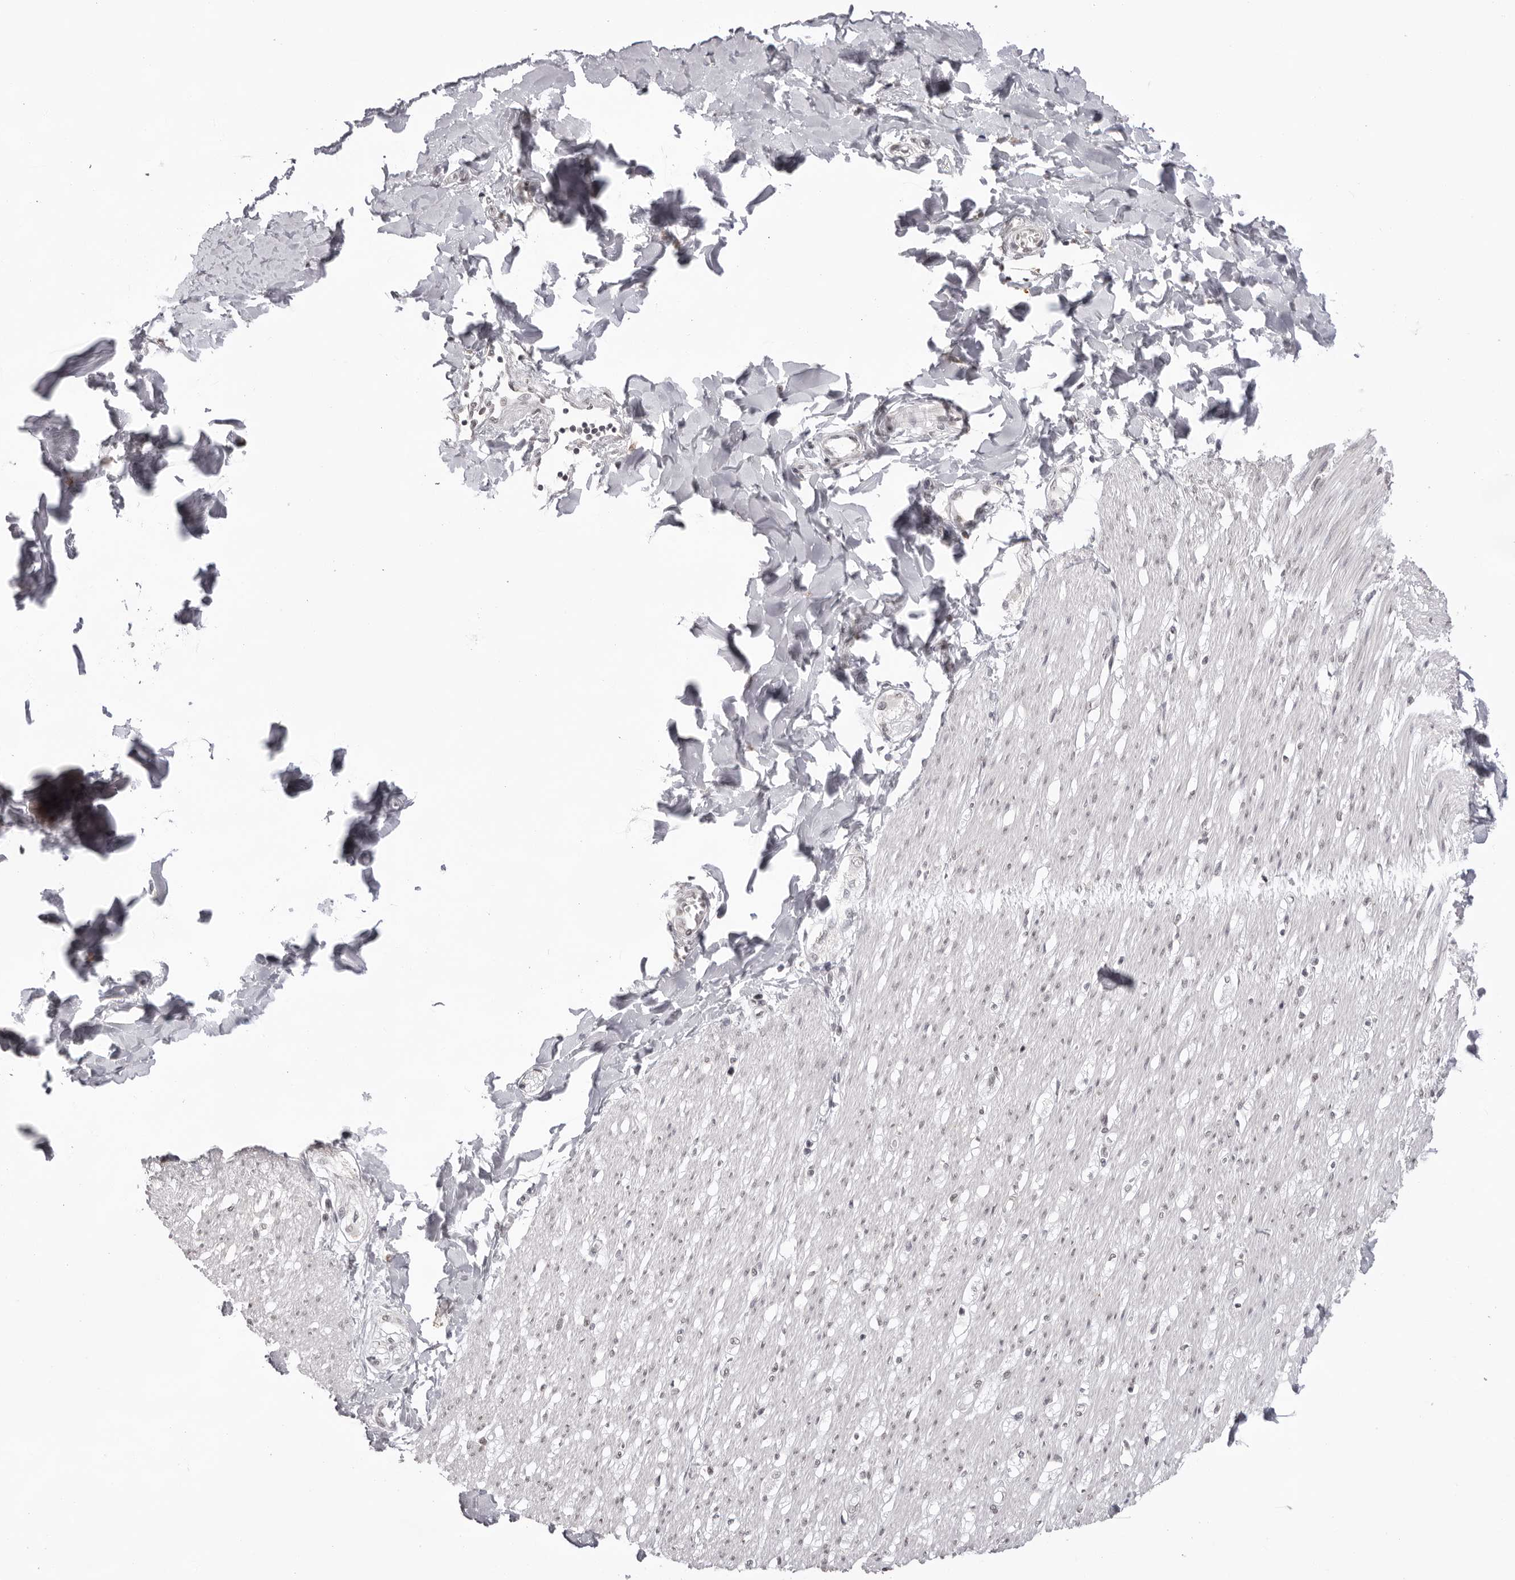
{"staining": {"intensity": "negative", "quantity": "none", "location": "none"}, "tissue": "smooth muscle", "cell_type": "Smooth muscle cells", "image_type": "normal", "snomed": [{"axis": "morphology", "description": "Normal tissue, NOS"}, {"axis": "morphology", "description": "Adenocarcinoma, NOS"}, {"axis": "topography", "description": "Colon"}, {"axis": "topography", "description": "Peripheral nerve tissue"}], "caption": "Human smooth muscle stained for a protein using immunohistochemistry reveals no staining in smooth muscle cells.", "gene": "NTM", "patient": {"sex": "male", "age": 14}}